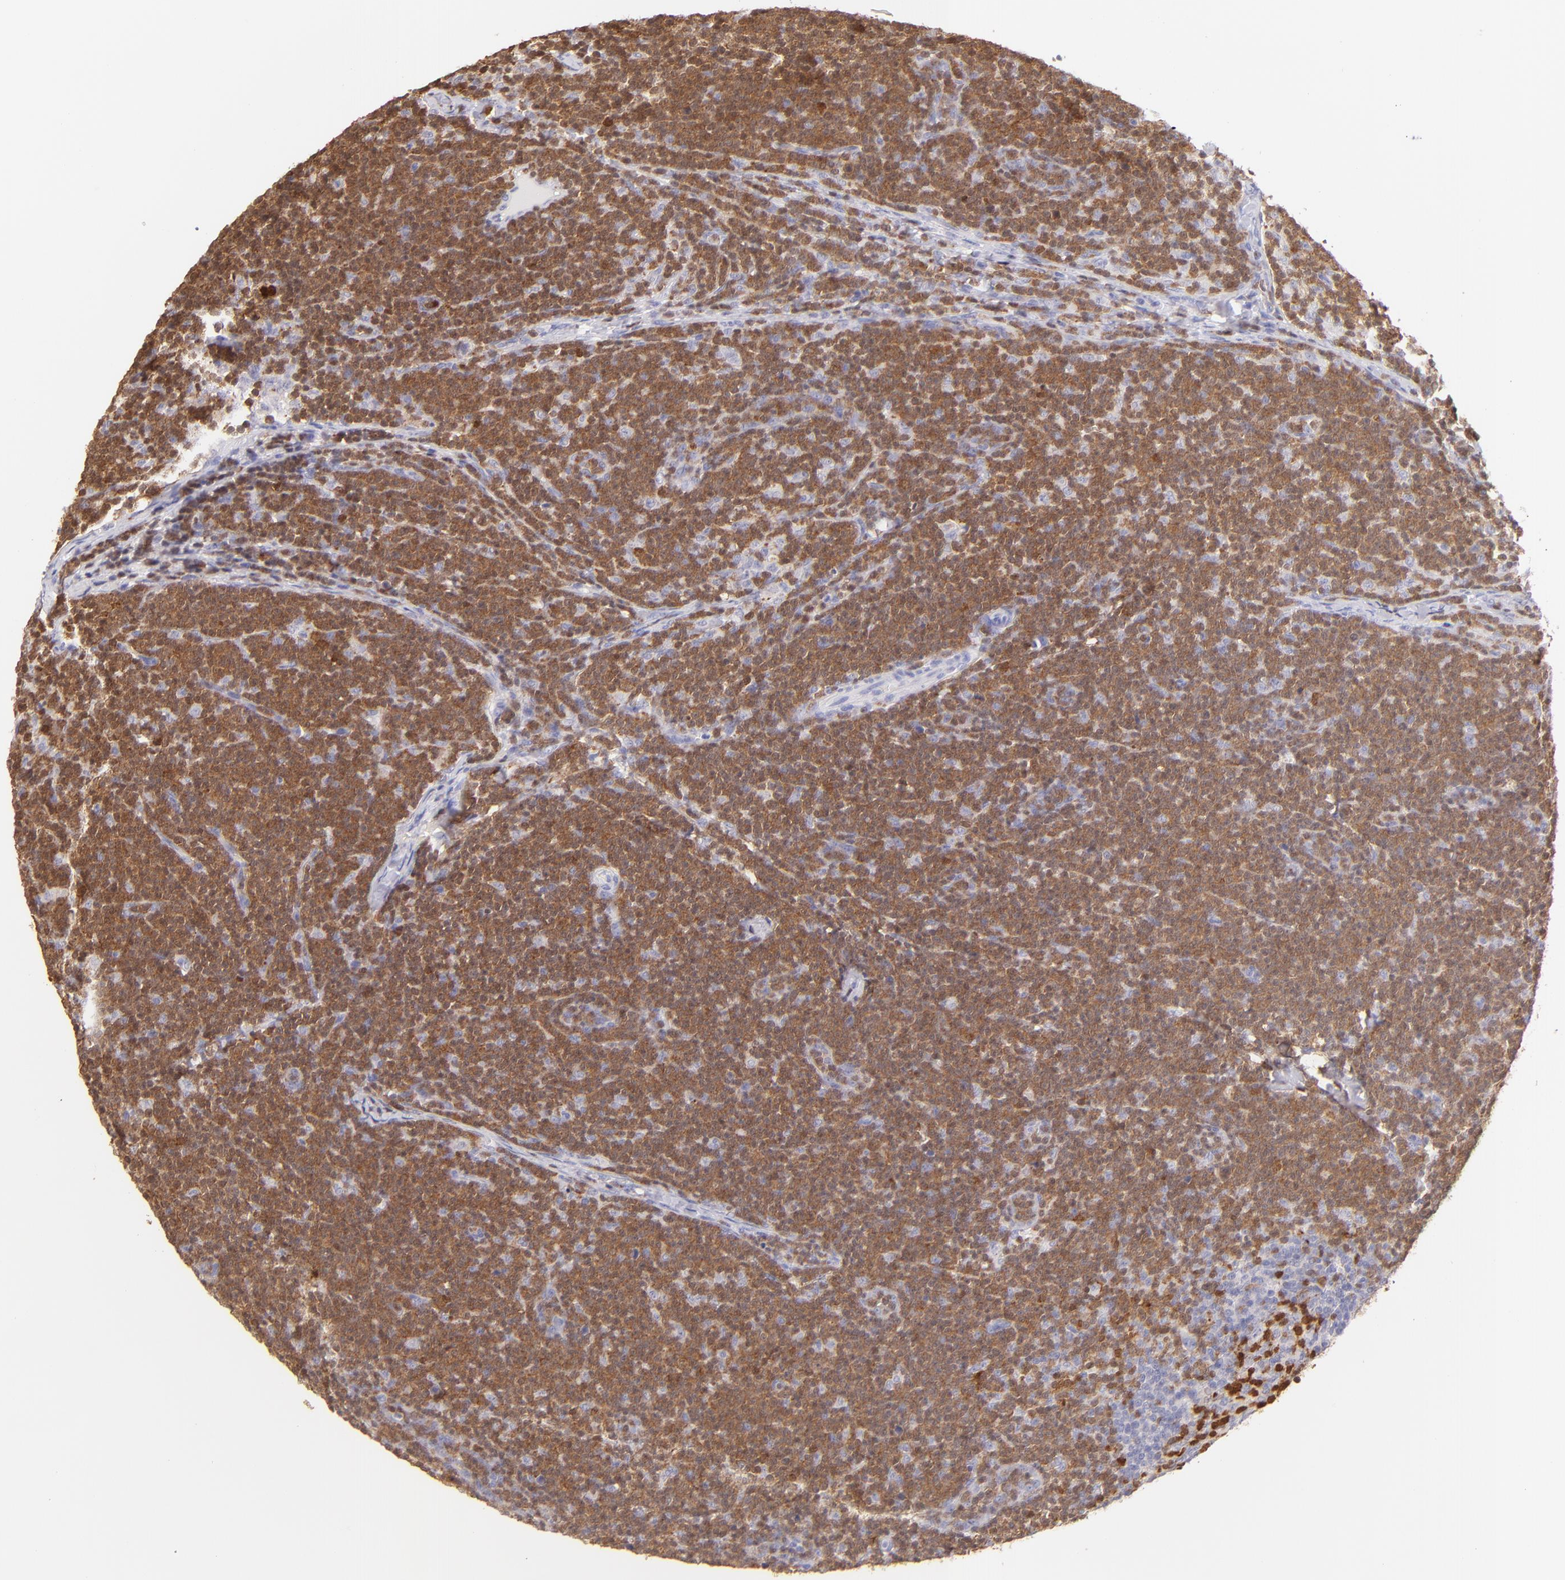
{"staining": {"intensity": "strong", "quantity": ">75%", "location": "cytoplasmic/membranous"}, "tissue": "lymphoma", "cell_type": "Tumor cells", "image_type": "cancer", "snomed": [{"axis": "morphology", "description": "Malignant lymphoma, non-Hodgkin's type, High grade"}, {"axis": "topography", "description": "Lymph node"}], "caption": "A brown stain shows strong cytoplasmic/membranous staining of a protein in high-grade malignant lymphoma, non-Hodgkin's type tumor cells.", "gene": "ZAP70", "patient": {"sex": "female", "age": 58}}